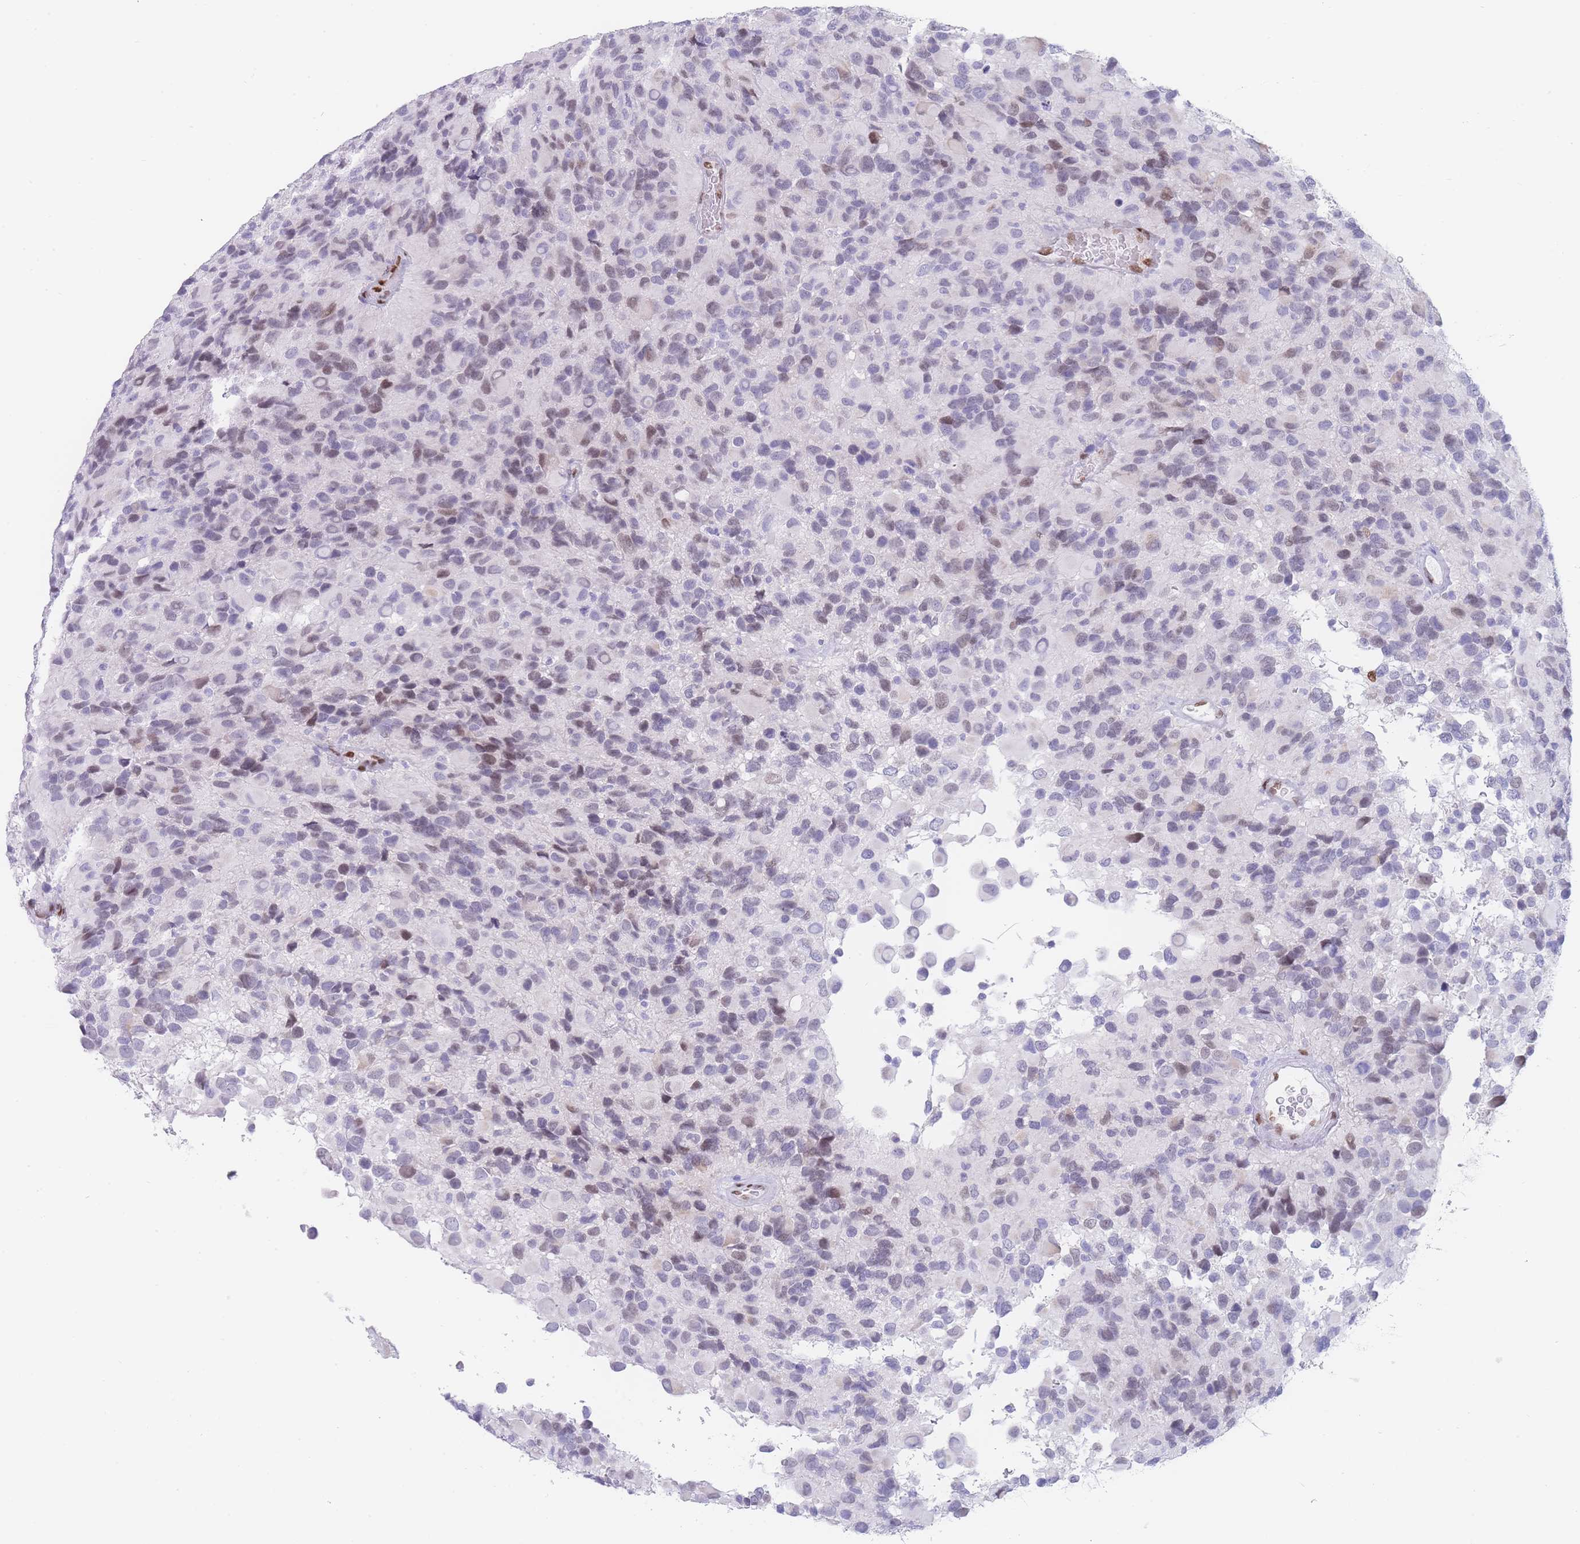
{"staining": {"intensity": "weak", "quantity": "<25%", "location": "nuclear"}, "tissue": "glioma", "cell_type": "Tumor cells", "image_type": "cancer", "snomed": [{"axis": "morphology", "description": "Glioma, malignant, High grade"}, {"axis": "topography", "description": "Brain"}], "caption": "Histopathology image shows no protein positivity in tumor cells of glioma tissue. (DAB (3,3'-diaminobenzidine) immunohistochemistry (IHC) with hematoxylin counter stain).", "gene": "PSMB5", "patient": {"sex": "male", "age": 77}}